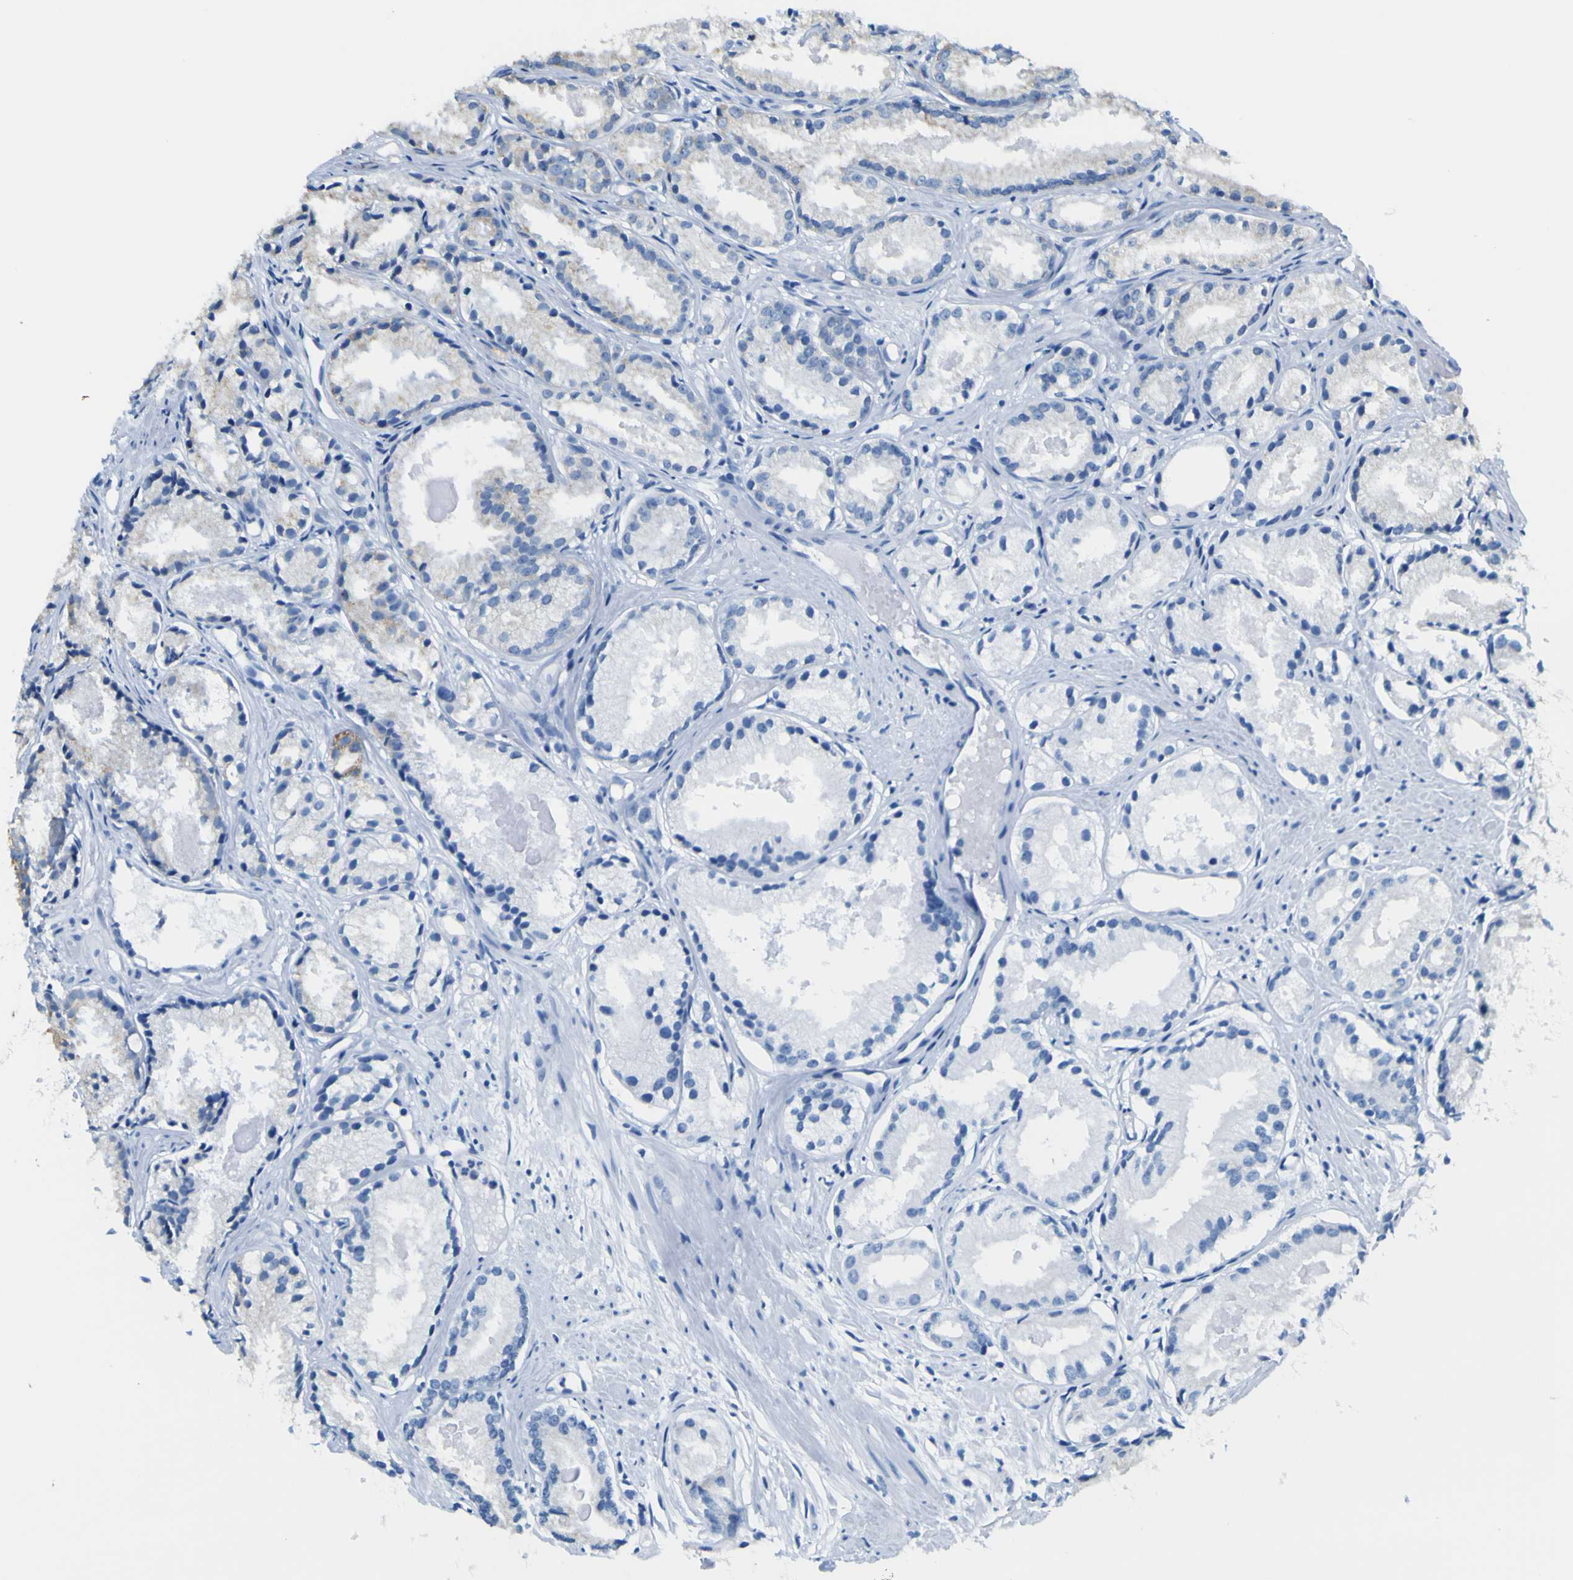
{"staining": {"intensity": "moderate", "quantity": ">75%", "location": "cytoplasmic/membranous"}, "tissue": "prostate cancer", "cell_type": "Tumor cells", "image_type": "cancer", "snomed": [{"axis": "morphology", "description": "Adenocarcinoma, Low grade"}, {"axis": "topography", "description": "Prostate"}], "caption": "This photomicrograph reveals immunohistochemistry staining of prostate cancer, with medium moderate cytoplasmic/membranous positivity in approximately >75% of tumor cells.", "gene": "ACSL1", "patient": {"sex": "male", "age": 72}}